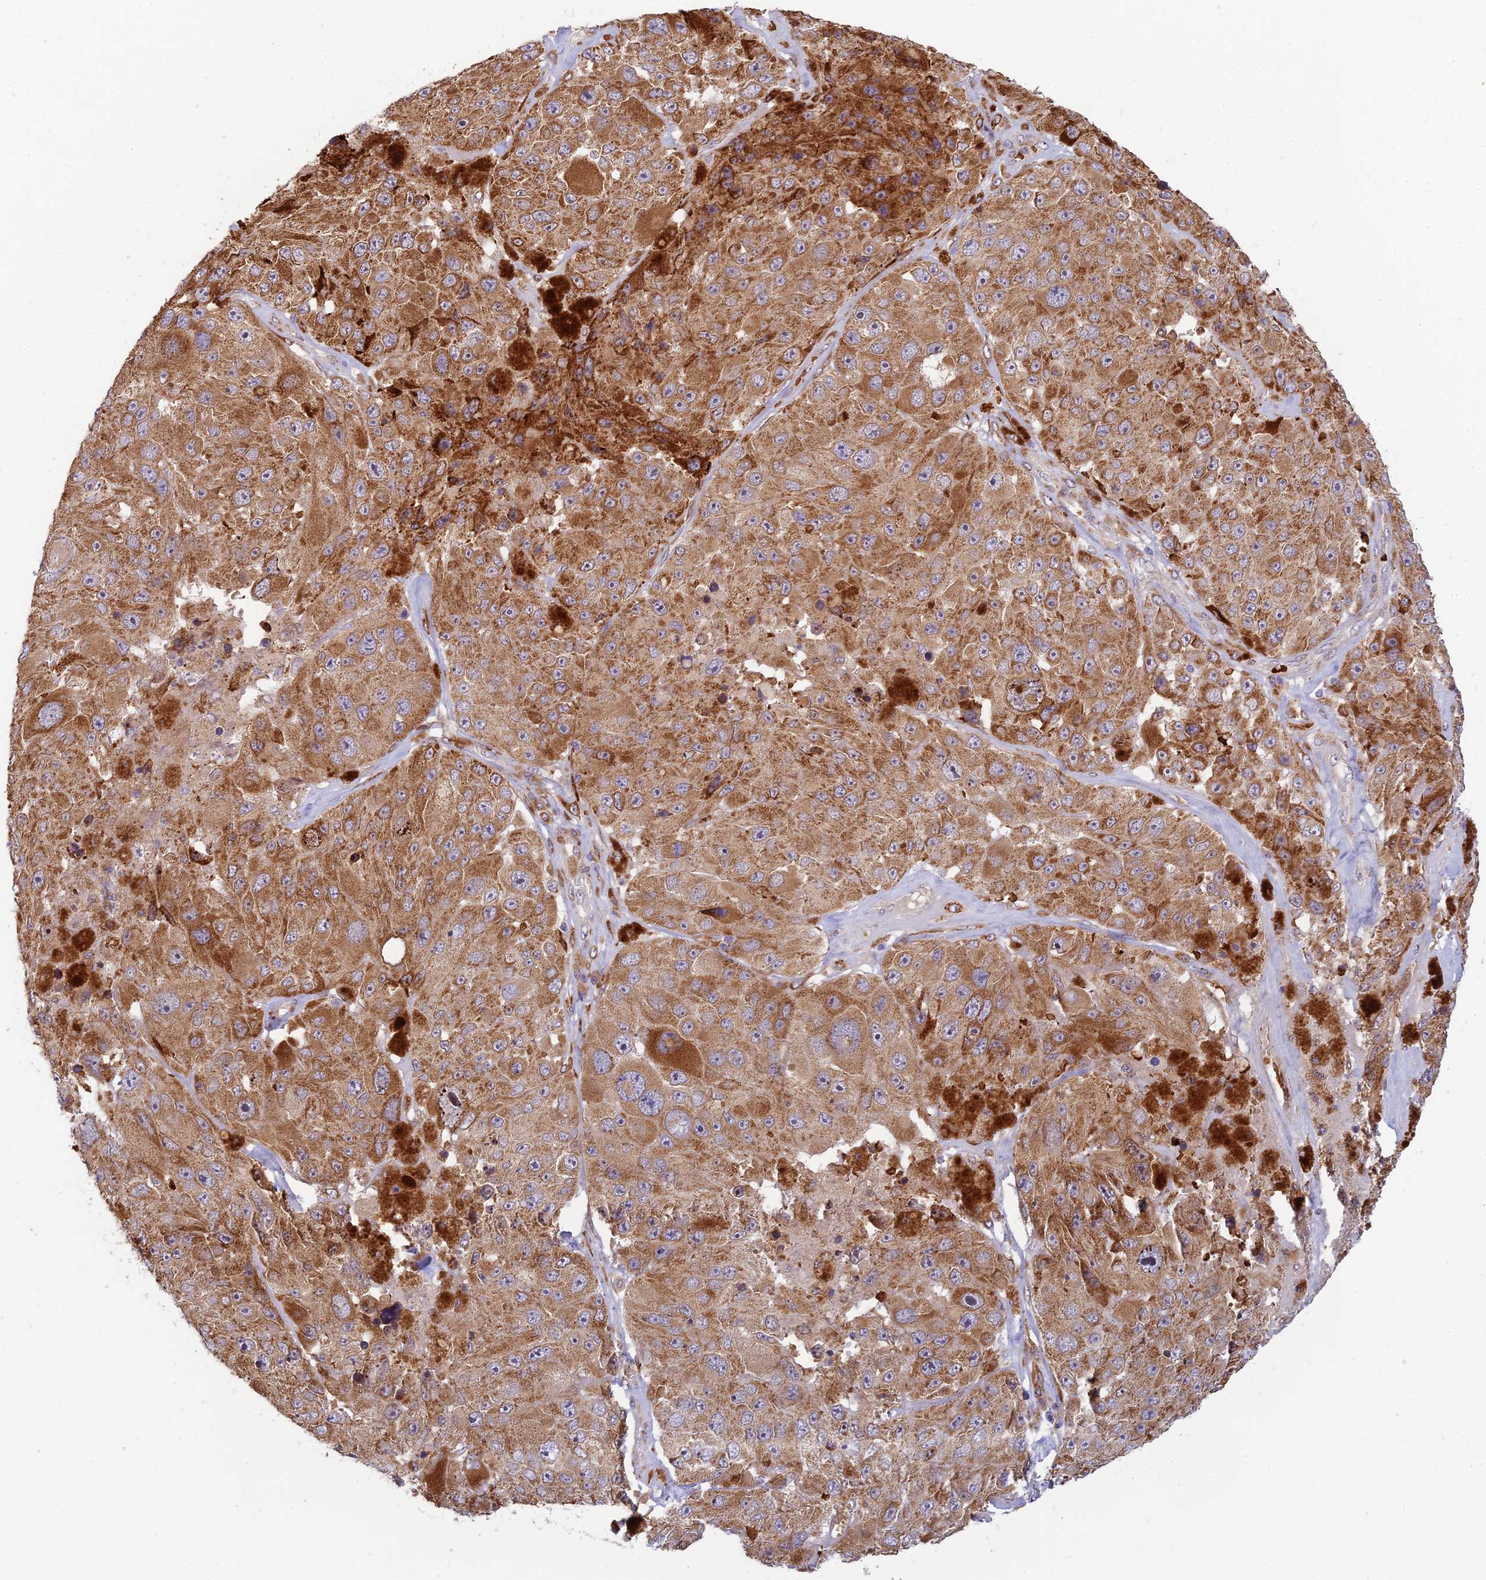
{"staining": {"intensity": "moderate", "quantity": ">75%", "location": "cytoplasmic/membranous"}, "tissue": "melanoma", "cell_type": "Tumor cells", "image_type": "cancer", "snomed": [{"axis": "morphology", "description": "Malignant melanoma, Metastatic site"}, {"axis": "topography", "description": "Lymph node"}], "caption": "An immunohistochemistry histopathology image of tumor tissue is shown. Protein staining in brown highlights moderate cytoplasmic/membranous positivity in malignant melanoma (metastatic site) within tumor cells.", "gene": "UFSP2", "patient": {"sex": "male", "age": 62}}